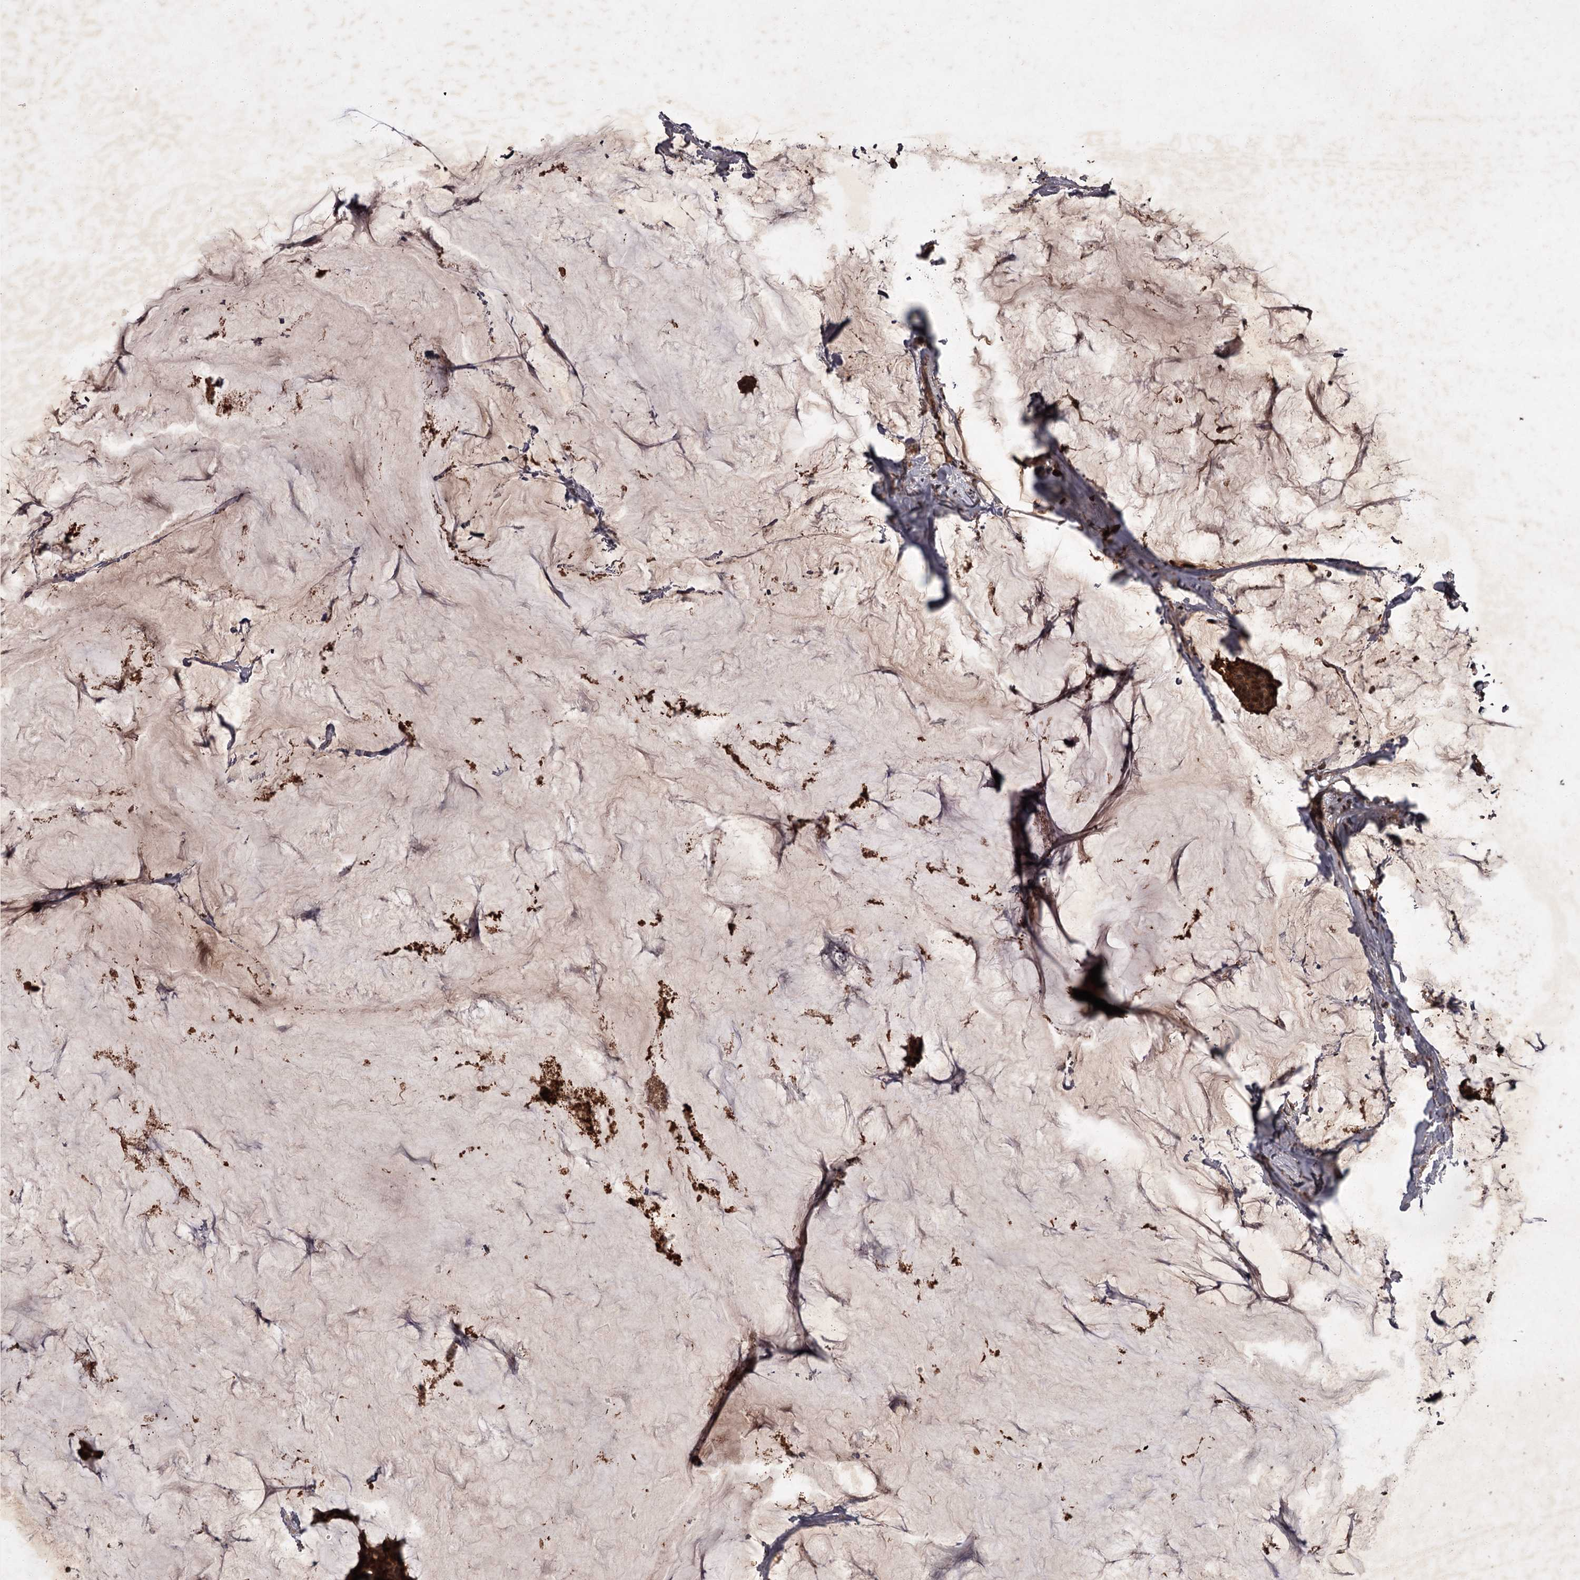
{"staining": {"intensity": "strong", "quantity": ">75%", "location": "cytoplasmic/membranous"}, "tissue": "breast cancer", "cell_type": "Tumor cells", "image_type": "cancer", "snomed": [{"axis": "morphology", "description": "Duct carcinoma"}, {"axis": "topography", "description": "Breast"}], "caption": "Brown immunohistochemical staining in human infiltrating ductal carcinoma (breast) exhibits strong cytoplasmic/membranous positivity in approximately >75% of tumor cells. The staining is performed using DAB brown chromogen to label protein expression. The nuclei are counter-stained blue using hematoxylin.", "gene": "TBC1D23", "patient": {"sex": "female", "age": 93}}